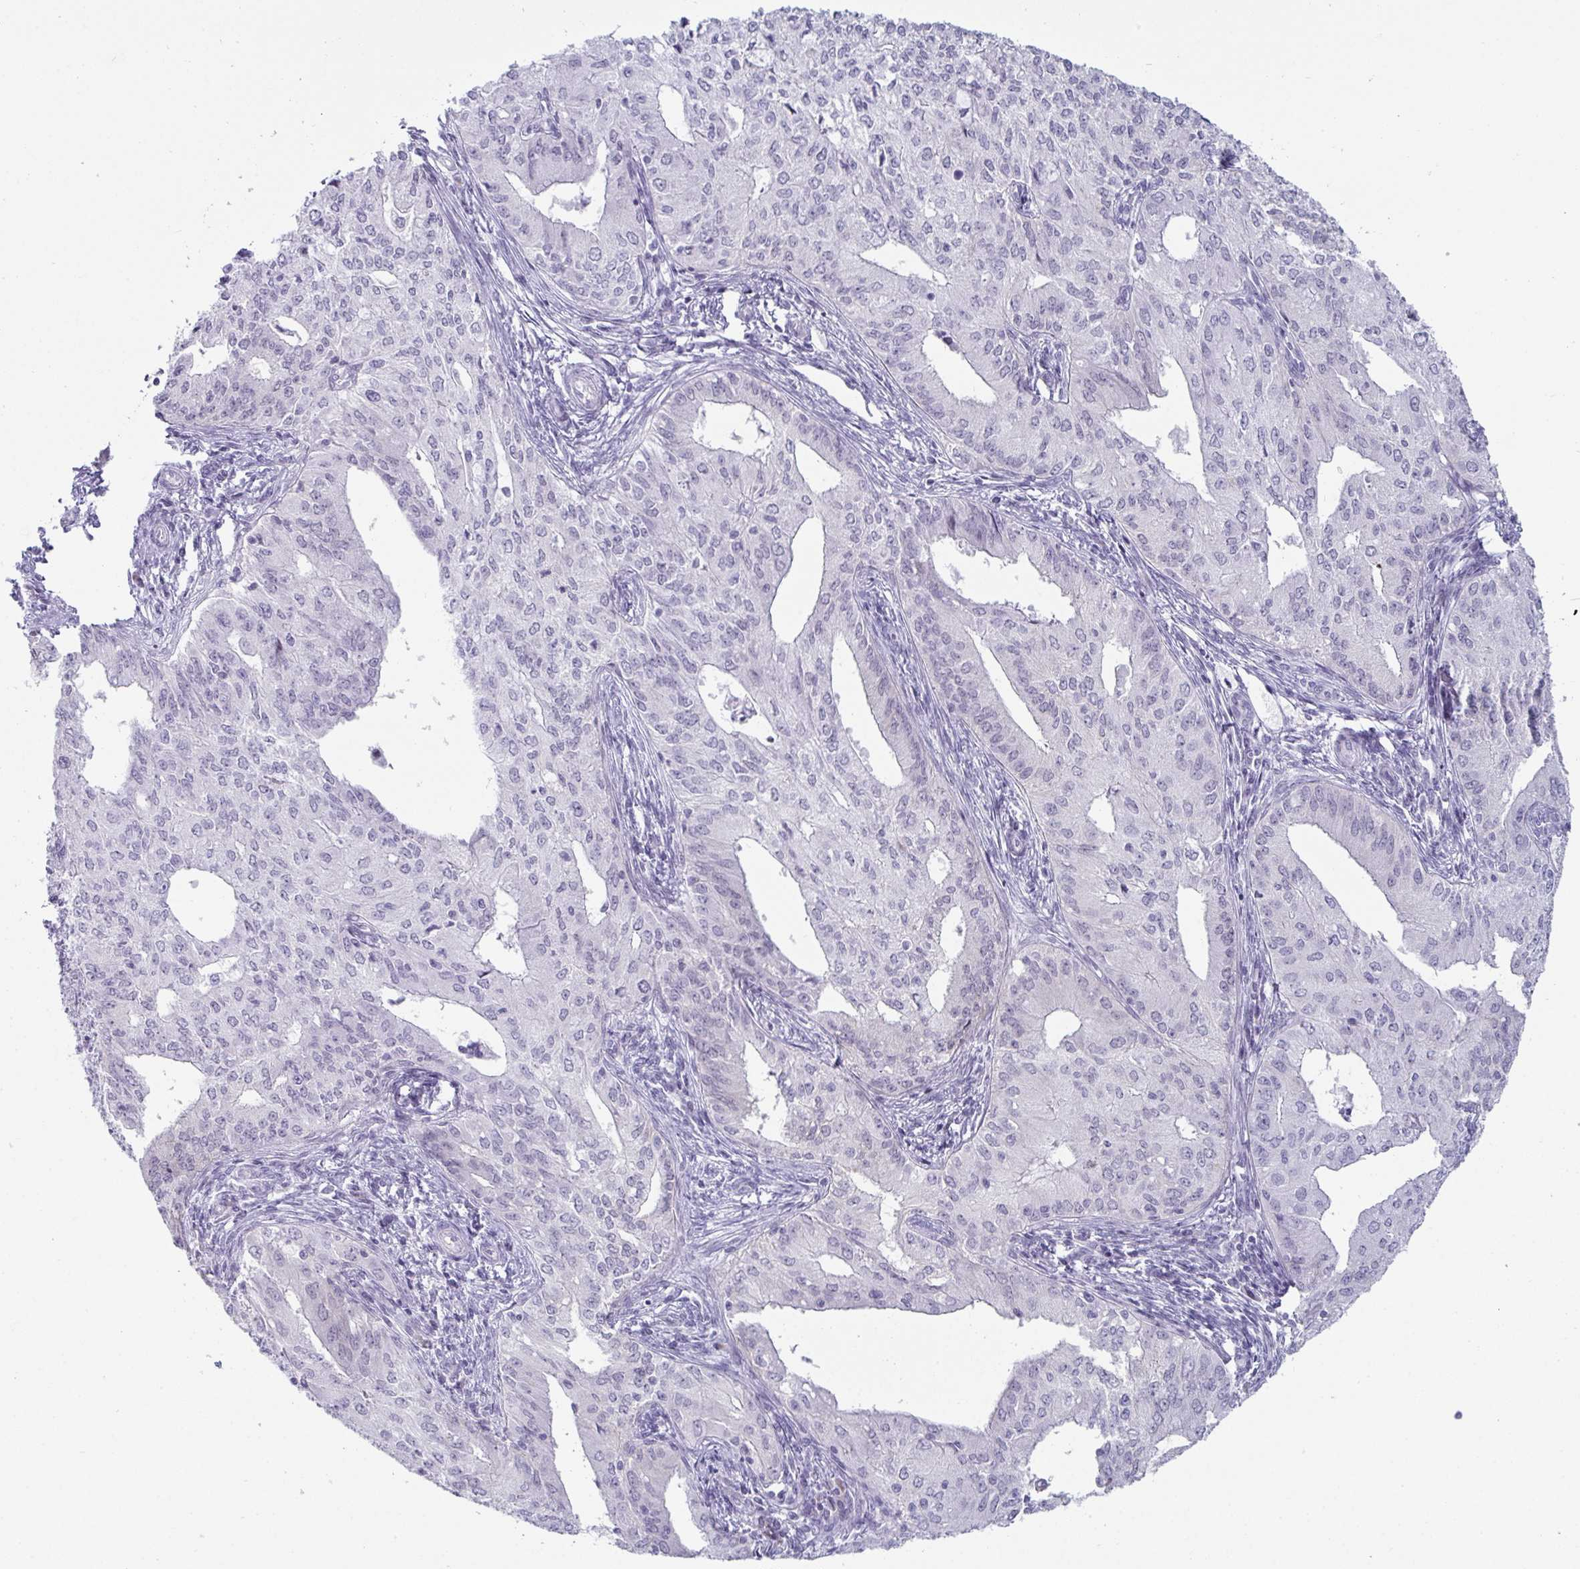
{"staining": {"intensity": "negative", "quantity": "none", "location": "none"}, "tissue": "endometrial cancer", "cell_type": "Tumor cells", "image_type": "cancer", "snomed": [{"axis": "morphology", "description": "Adenocarcinoma, NOS"}, {"axis": "topography", "description": "Endometrium"}], "caption": "Human endometrial adenocarcinoma stained for a protein using IHC demonstrates no positivity in tumor cells.", "gene": "VSIG10L", "patient": {"sex": "female", "age": 50}}